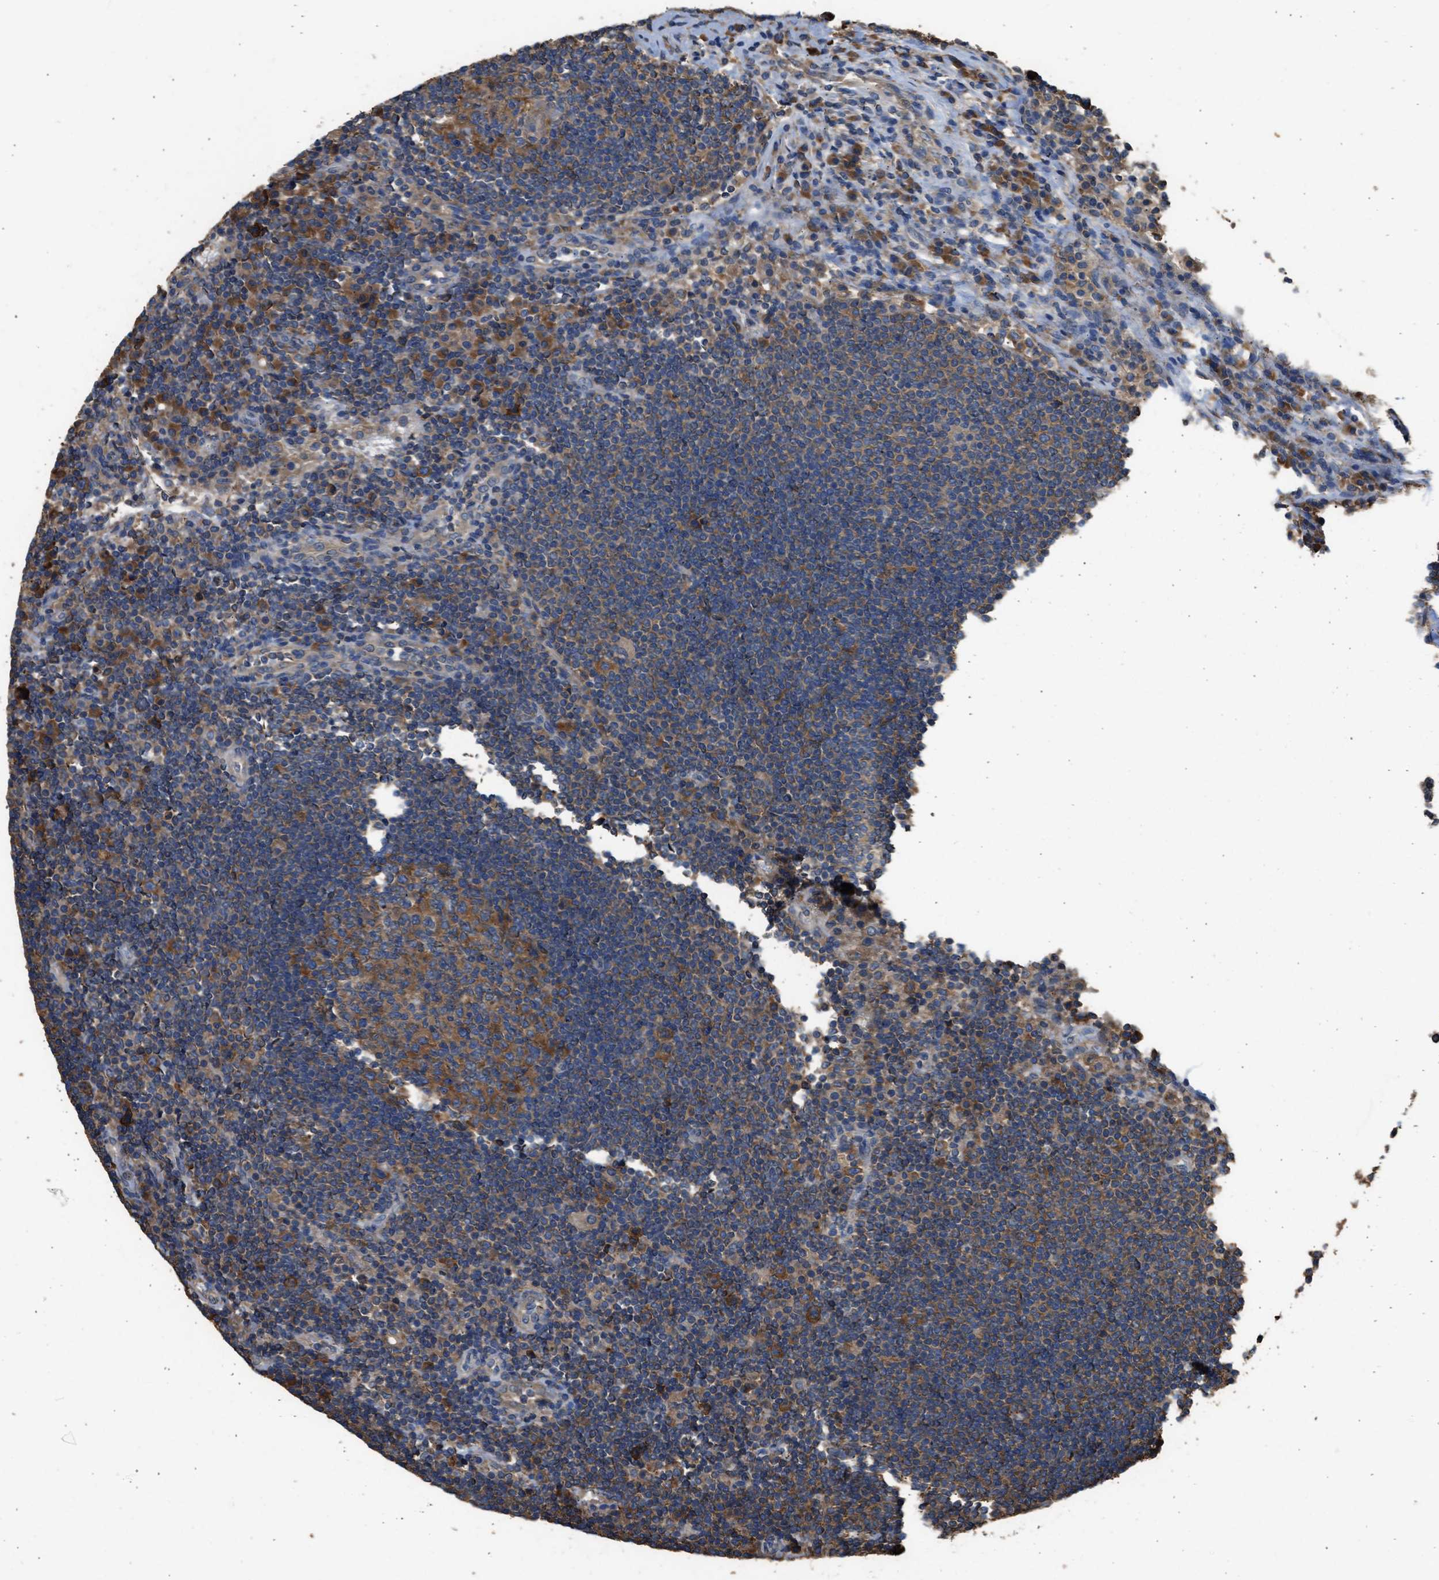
{"staining": {"intensity": "strong", "quantity": ">75%", "location": "cytoplasmic/membranous"}, "tissue": "lymph node", "cell_type": "Germinal center cells", "image_type": "normal", "snomed": [{"axis": "morphology", "description": "Normal tissue, NOS"}, {"axis": "topography", "description": "Lymph node"}], "caption": "Normal lymph node shows strong cytoplasmic/membranous staining in approximately >75% of germinal center cells.", "gene": "SLC36A4", "patient": {"sex": "female", "age": 53}}